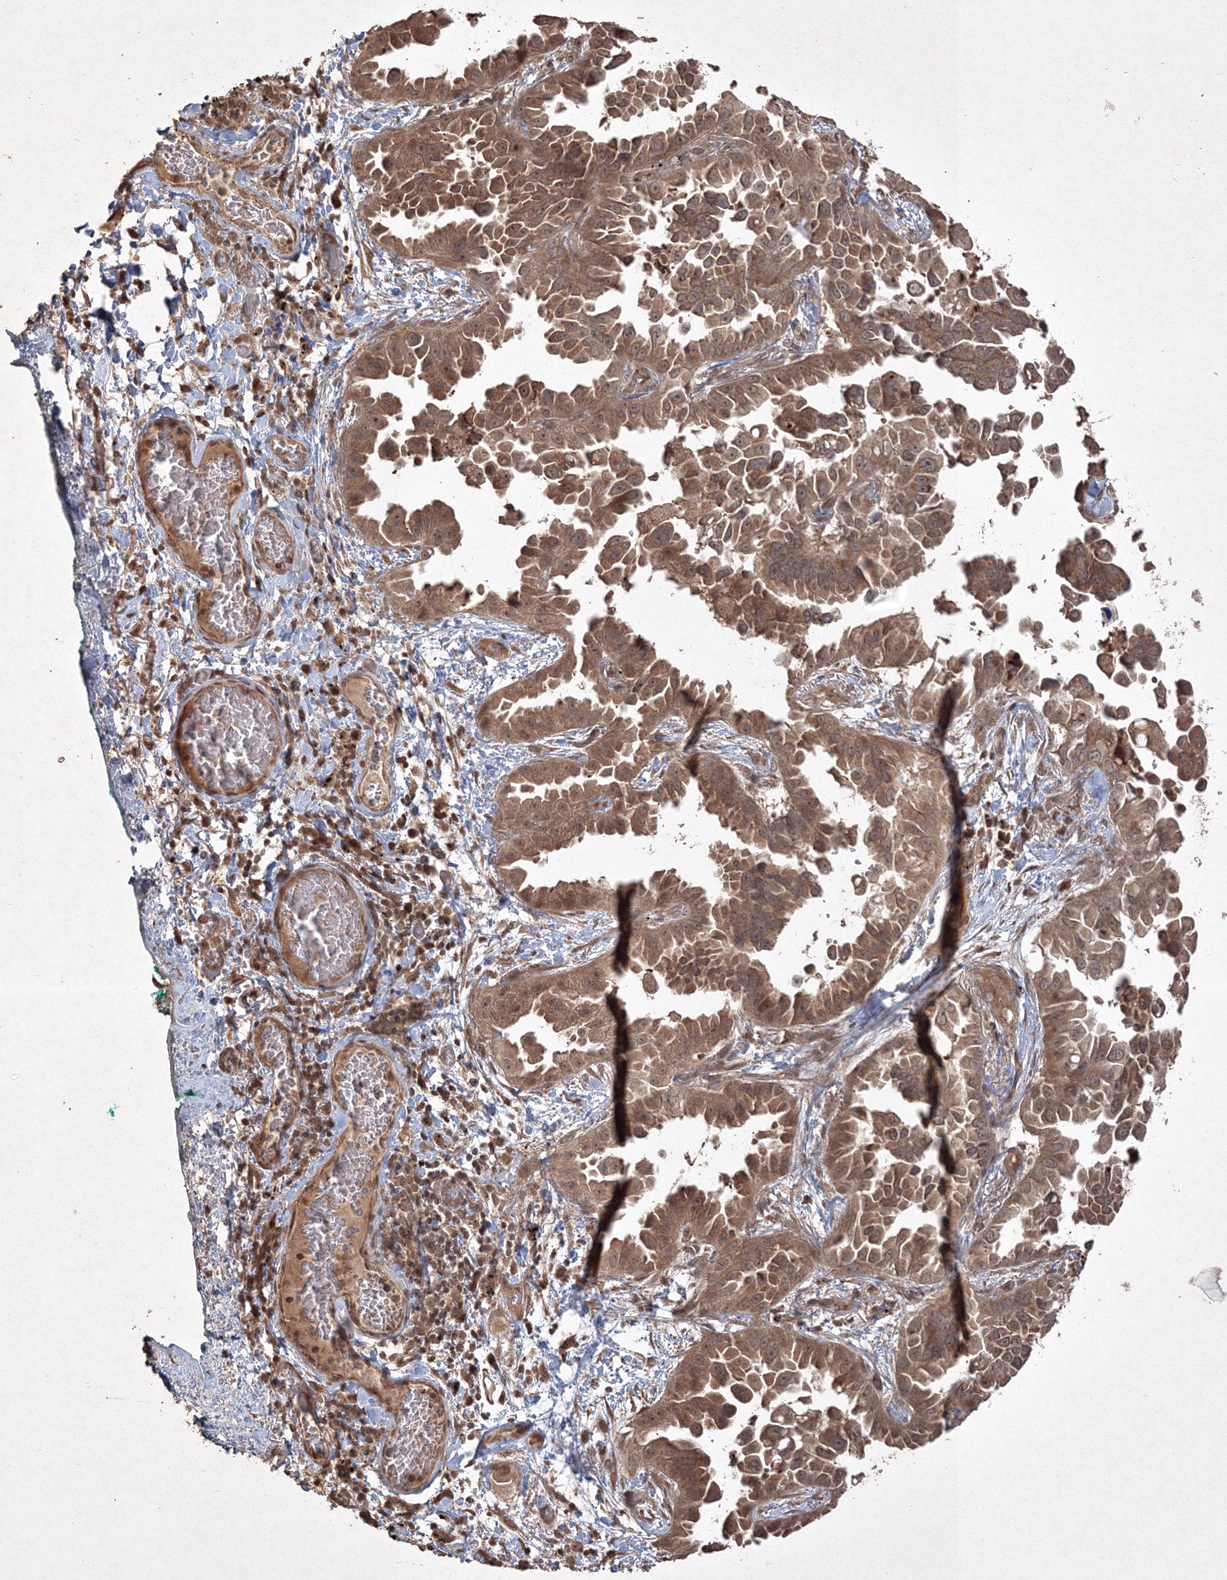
{"staining": {"intensity": "moderate", "quantity": ">75%", "location": "cytoplasmic/membranous,nuclear"}, "tissue": "lung cancer", "cell_type": "Tumor cells", "image_type": "cancer", "snomed": [{"axis": "morphology", "description": "Adenocarcinoma, NOS"}, {"axis": "topography", "description": "Lung"}], "caption": "Immunohistochemical staining of human lung adenocarcinoma demonstrates medium levels of moderate cytoplasmic/membranous and nuclear positivity in about >75% of tumor cells.", "gene": "PELI3", "patient": {"sex": "female", "age": 67}}